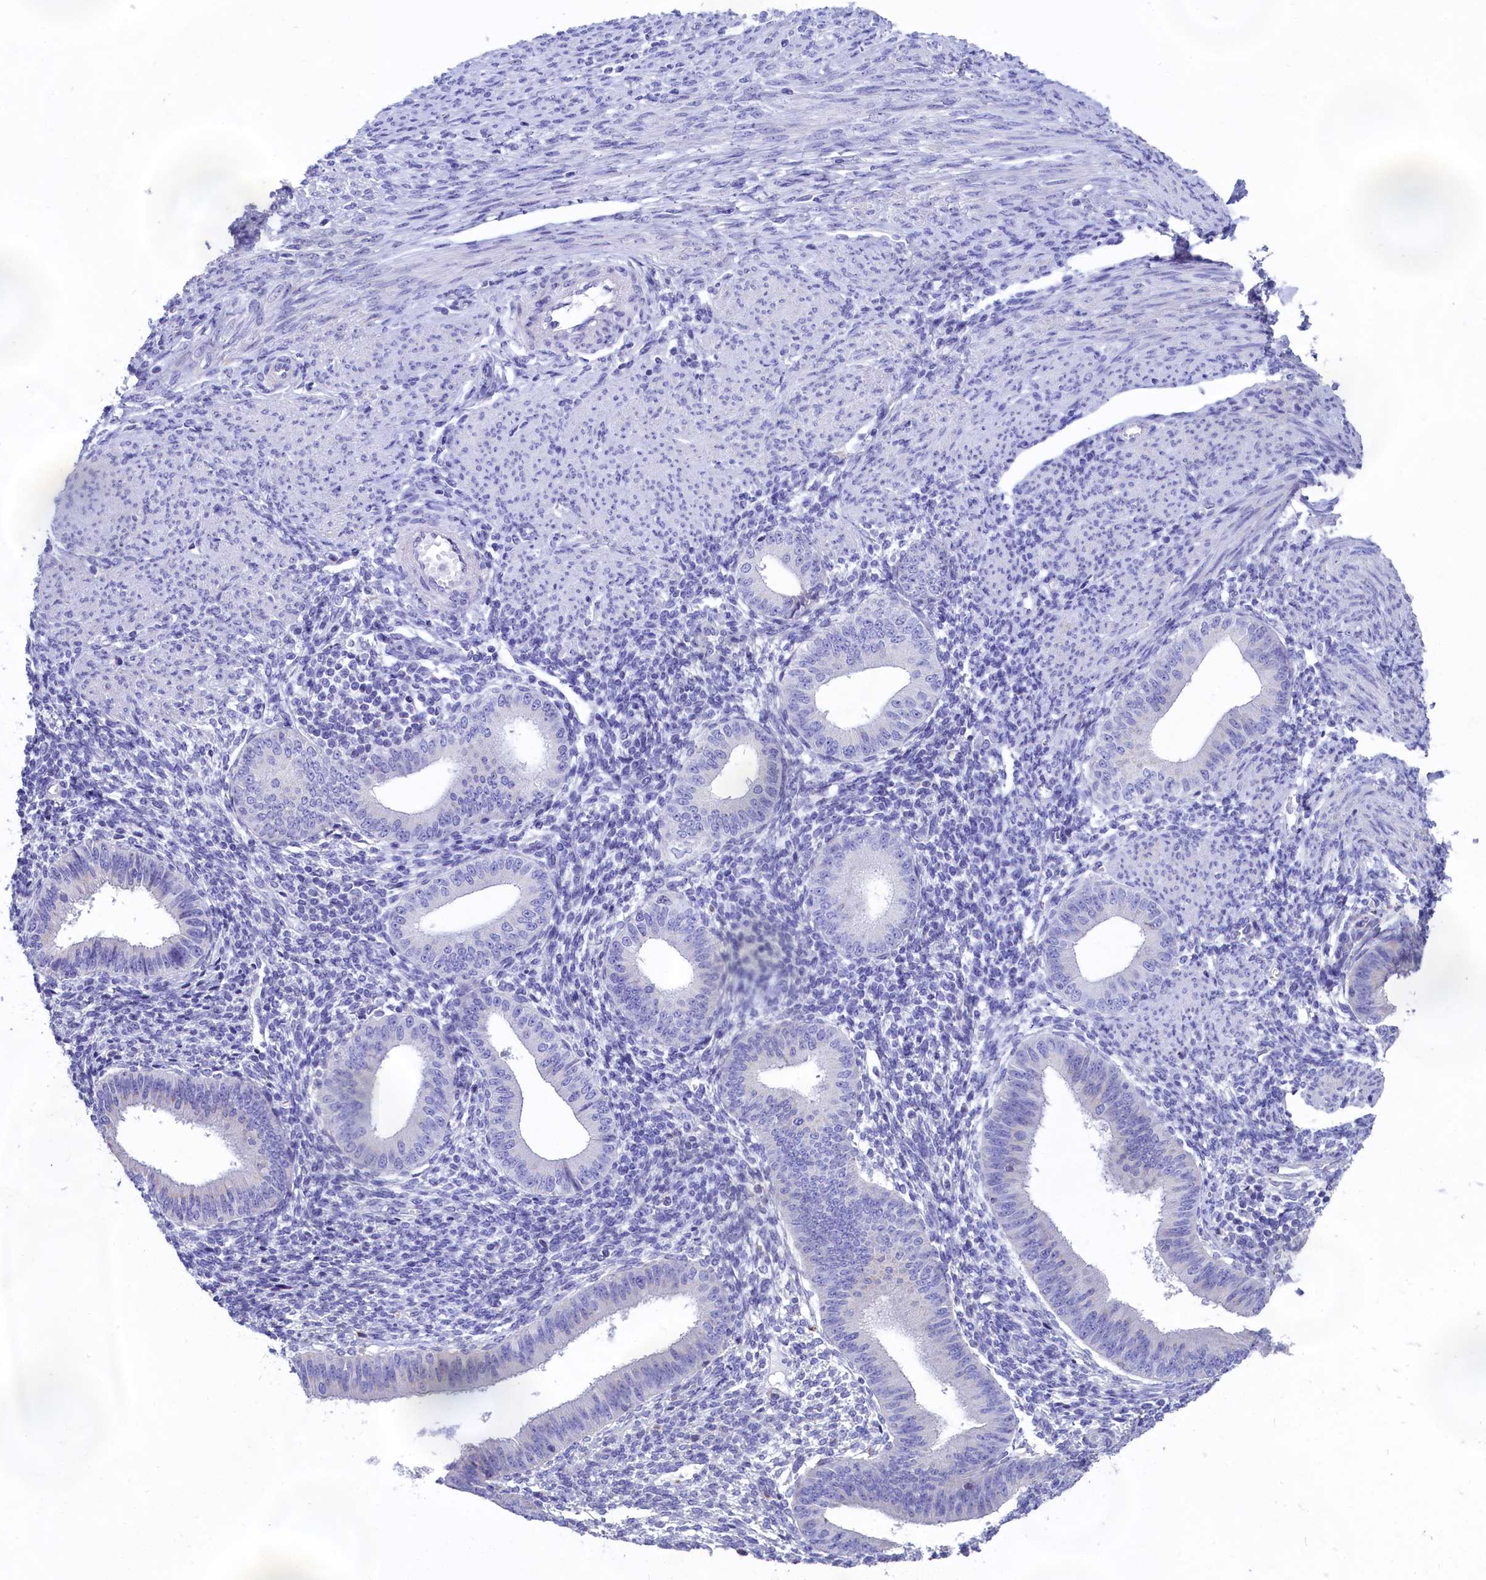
{"staining": {"intensity": "negative", "quantity": "none", "location": "none"}, "tissue": "endometrium", "cell_type": "Cells in endometrial stroma", "image_type": "normal", "snomed": [{"axis": "morphology", "description": "Normal tissue, NOS"}, {"axis": "topography", "description": "Uterus"}, {"axis": "topography", "description": "Endometrium"}], "caption": "High power microscopy micrograph of an IHC histopathology image of normal endometrium, revealing no significant positivity in cells in endometrial stroma. The staining is performed using DAB (3,3'-diaminobenzidine) brown chromogen with nuclei counter-stained in using hematoxylin.", "gene": "PRDM12", "patient": {"sex": "female", "age": 48}}